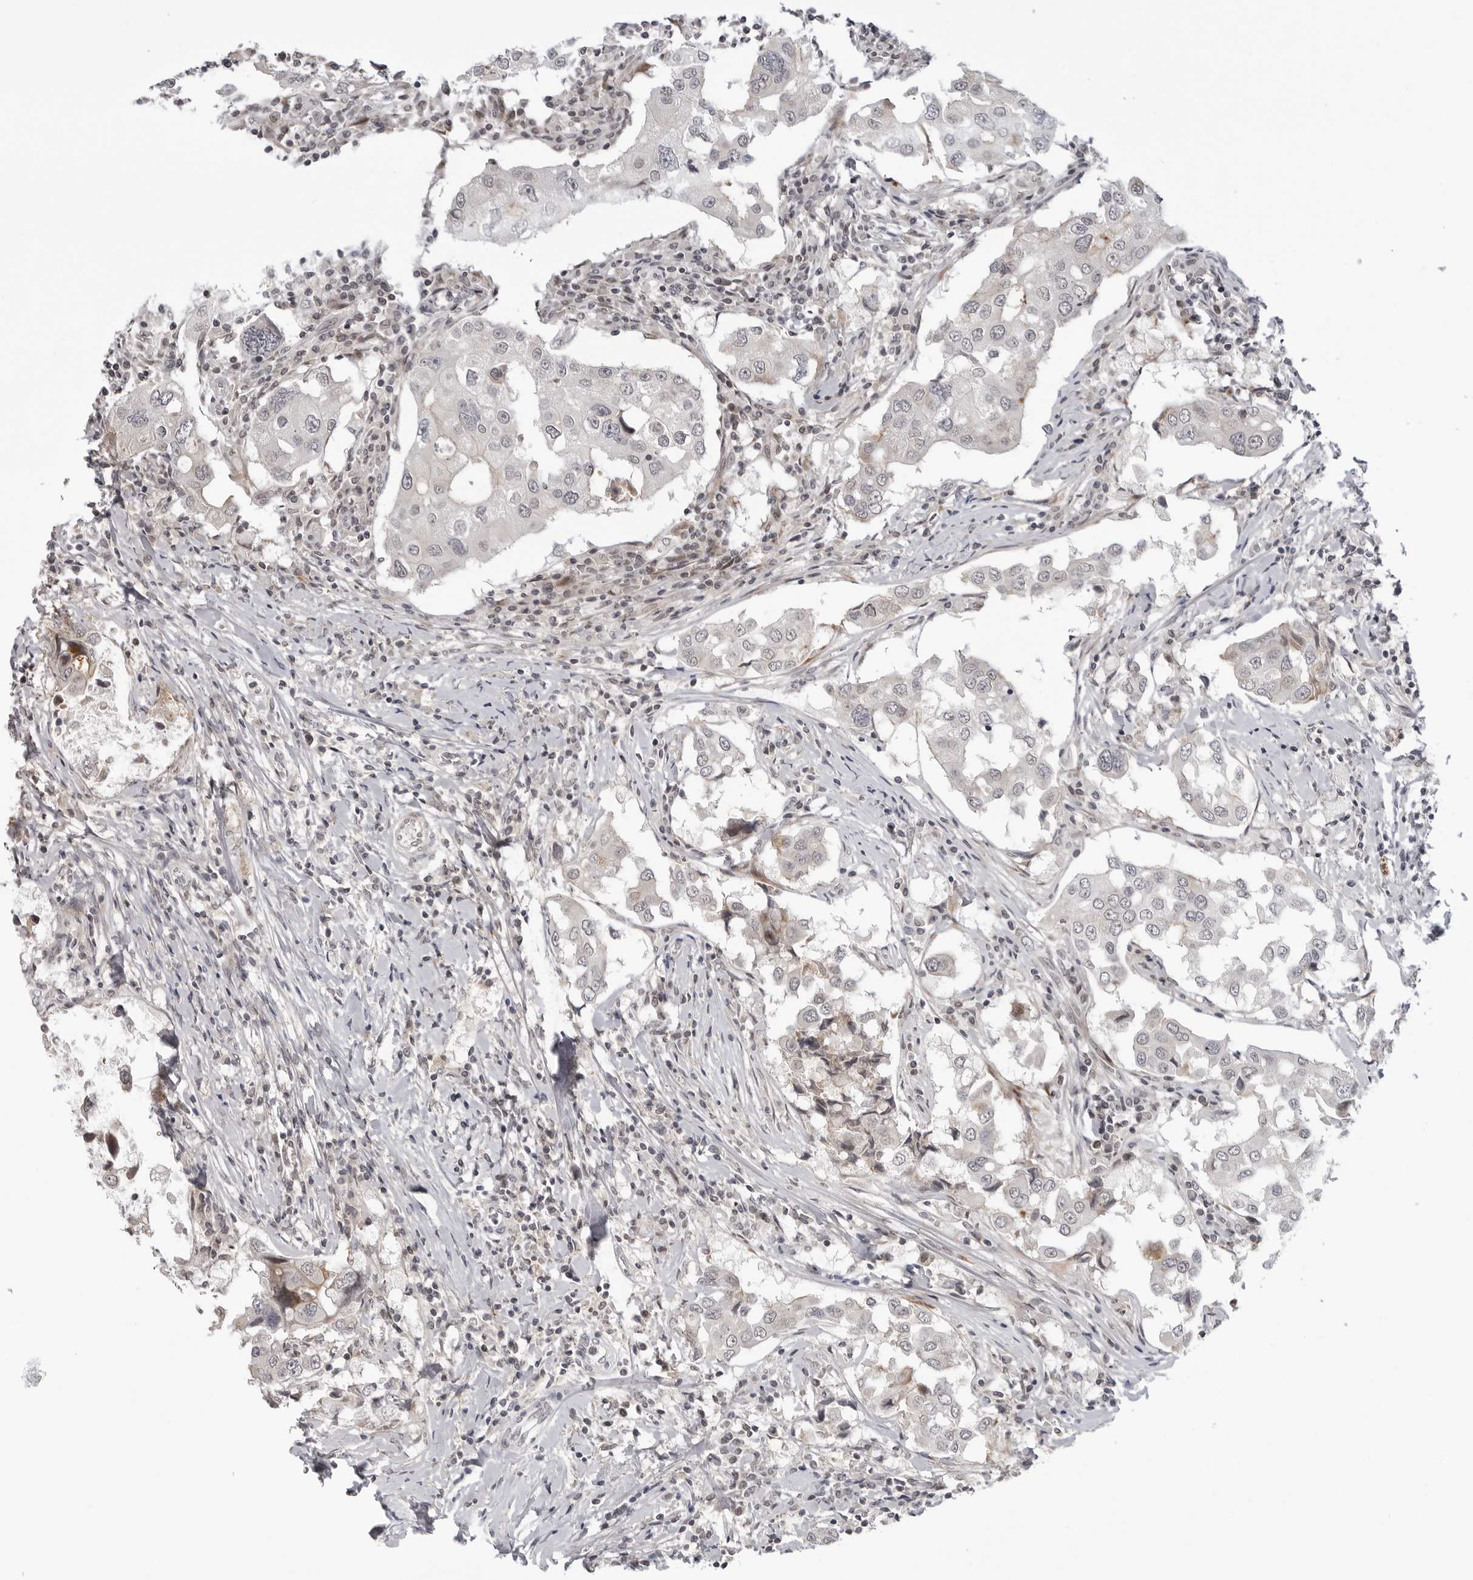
{"staining": {"intensity": "negative", "quantity": "none", "location": "none"}, "tissue": "breast cancer", "cell_type": "Tumor cells", "image_type": "cancer", "snomed": [{"axis": "morphology", "description": "Duct carcinoma"}, {"axis": "topography", "description": "Breast"}], "caption": "An image of human invasive ductal carcinoma (breast) is negative for staining in tumor cells.", "gene": "ADAMTS5", "patient": {"sex": "female", "age": 27}}